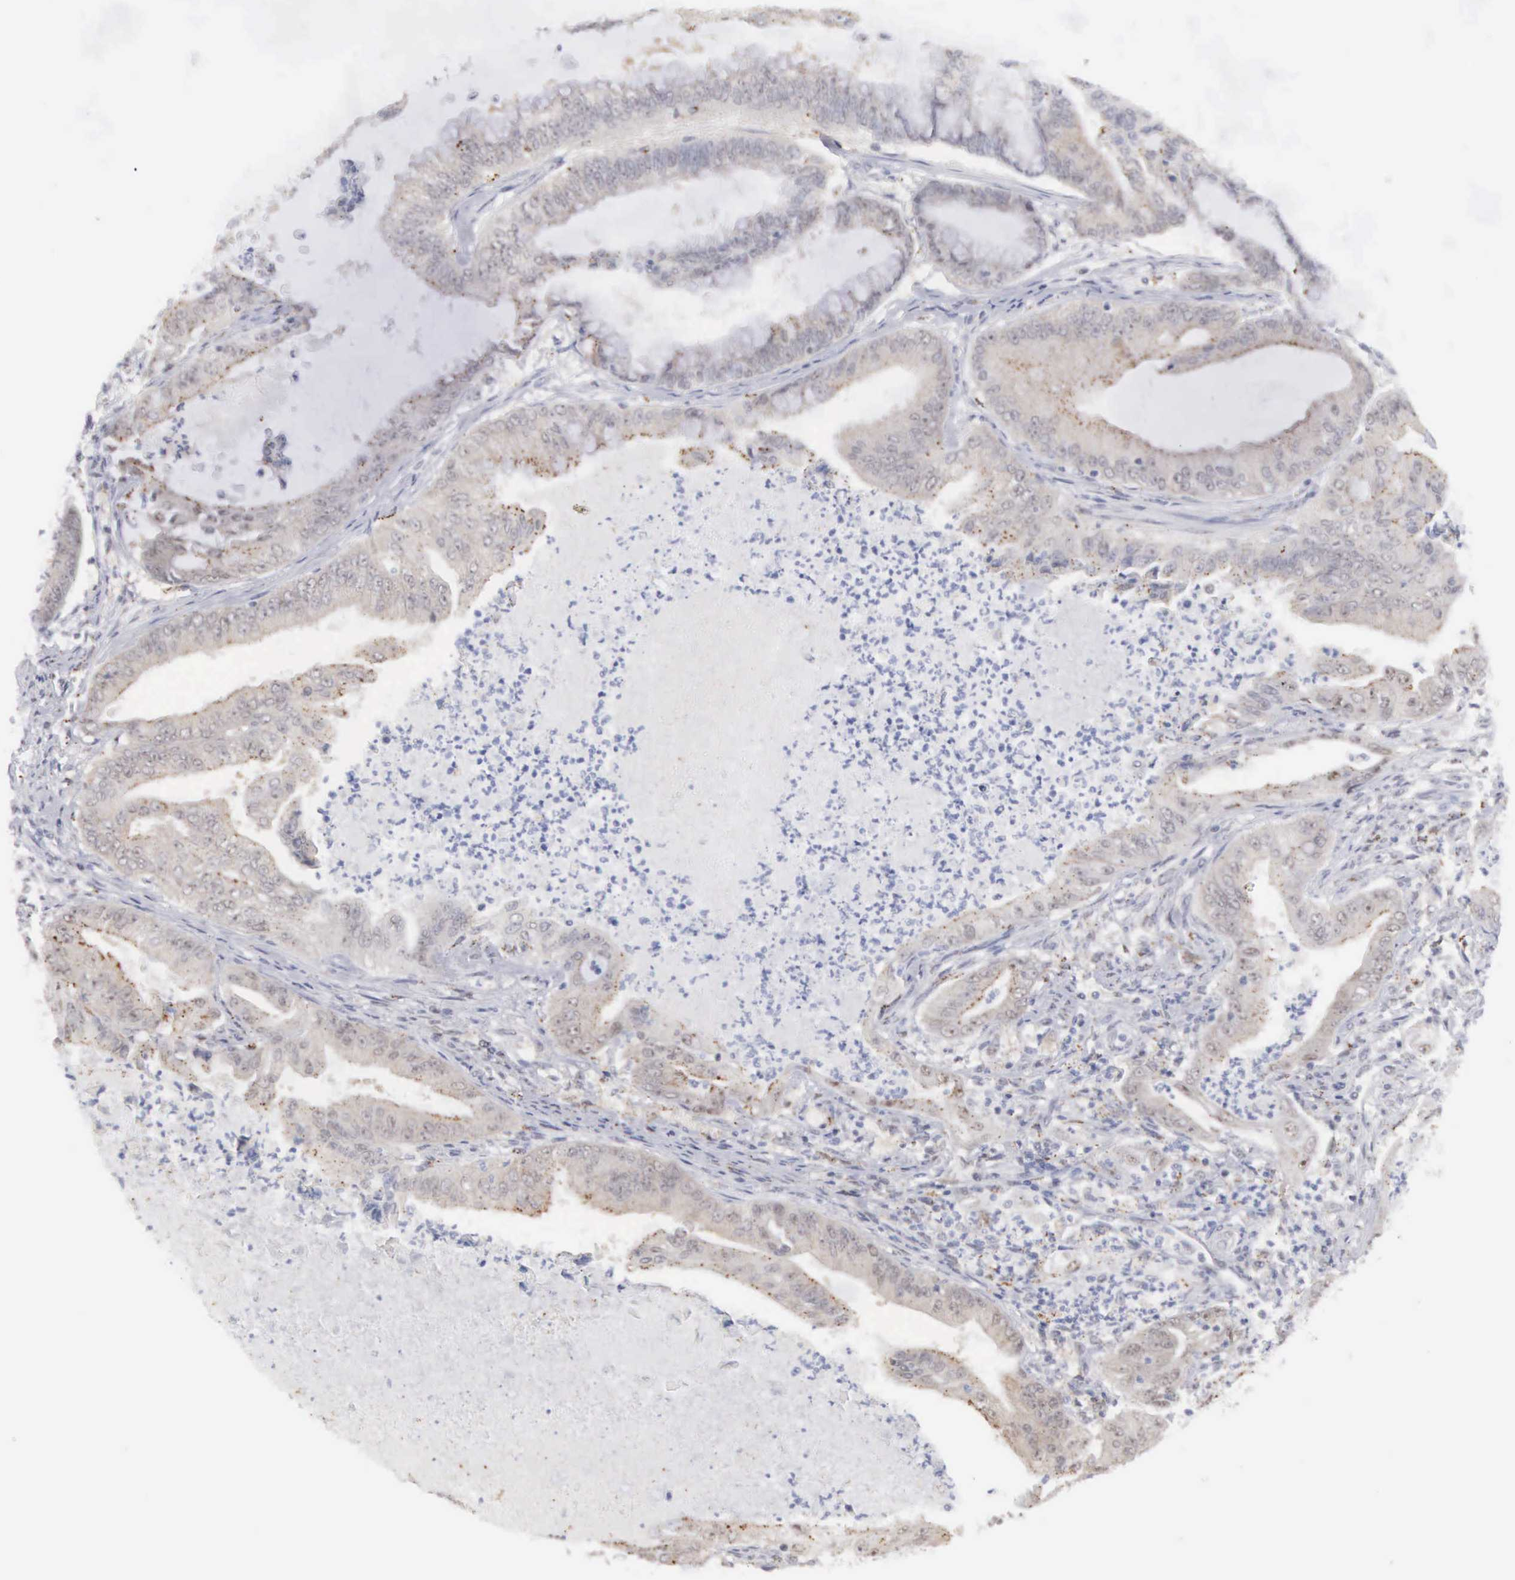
{"staining": {"intensity": "weak", "quantity": "25%-75%", "location": "cytoplasmic/membranous"}, "tissue": "endometrial cancer", "cell_type": "Tumor cells", "image_type": "cancer", "snomed": [{"axis": "morphology", "description": "Adenocarcinoma, NOS"}, {"axis": "topography", "description": "Endometrium"}], "caption": "A micrograph showing weak cytoplasmic/membranous expression in approximately 25%-75% of tumor cells in adenocarcinoma (endometrial), as visualized by brown immunohistochemical staining.", "gene": "MNAT1", "patient": {"sex": "female", "age": 63}}